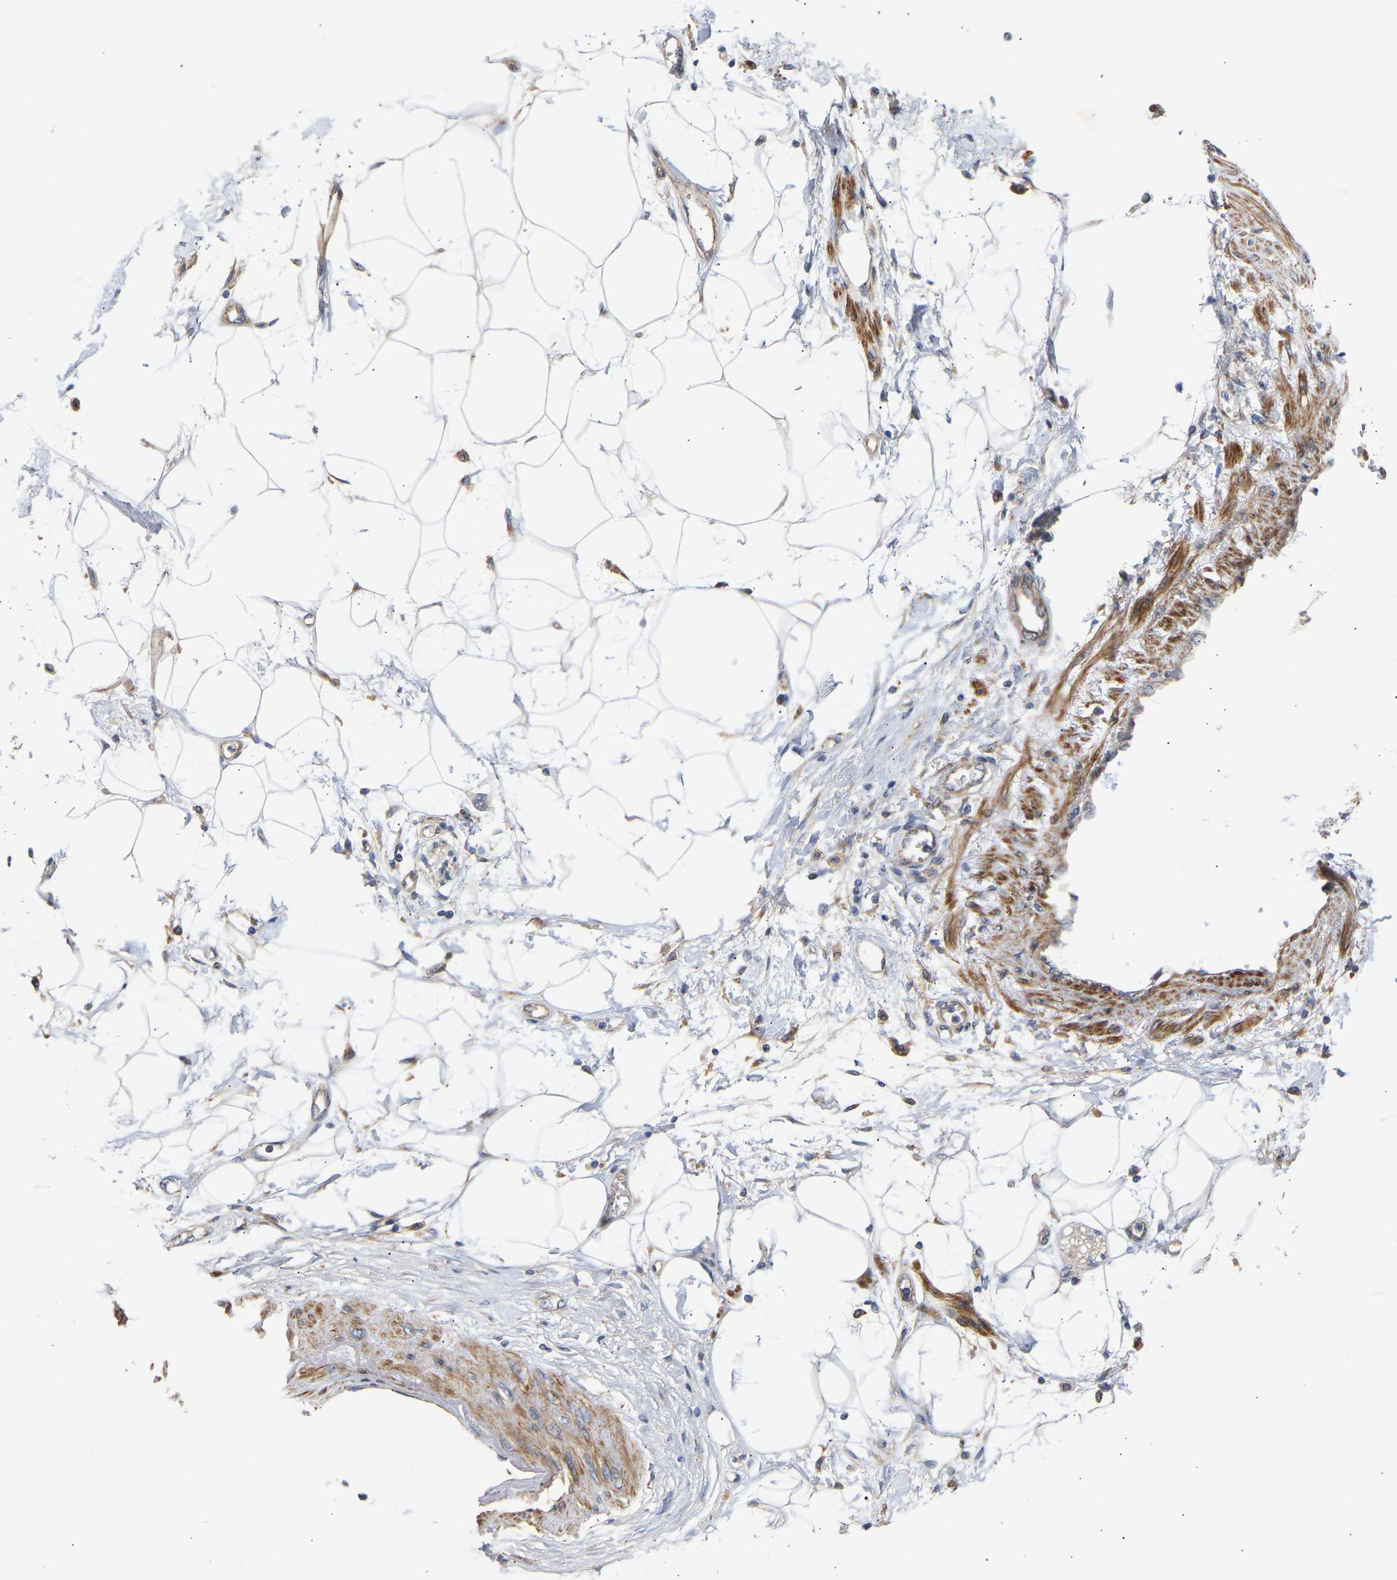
{"staining": {"intensity": "negative", "quantity": "none", "location": "none"}, "tissue": "adipose tissue", "cell_type": "Adipocytes", "image_type": "normal", "snomed": [{"axis": "morphology", "description": "Normal tissue, NOS"}, {"axis": "morphology", "description": "Adenocarcinoma, NOS"}, {"axis": "topography", "description": "Duodenum"}, {"axis": "topography", "description": "Peripheral nerve tissue"}], "caption": "The photomicrograph reveals no significant staining in adipocytes of adipose tissue.", "gene": "KASH5", "patient": {"sex": "female", "age": 60}}